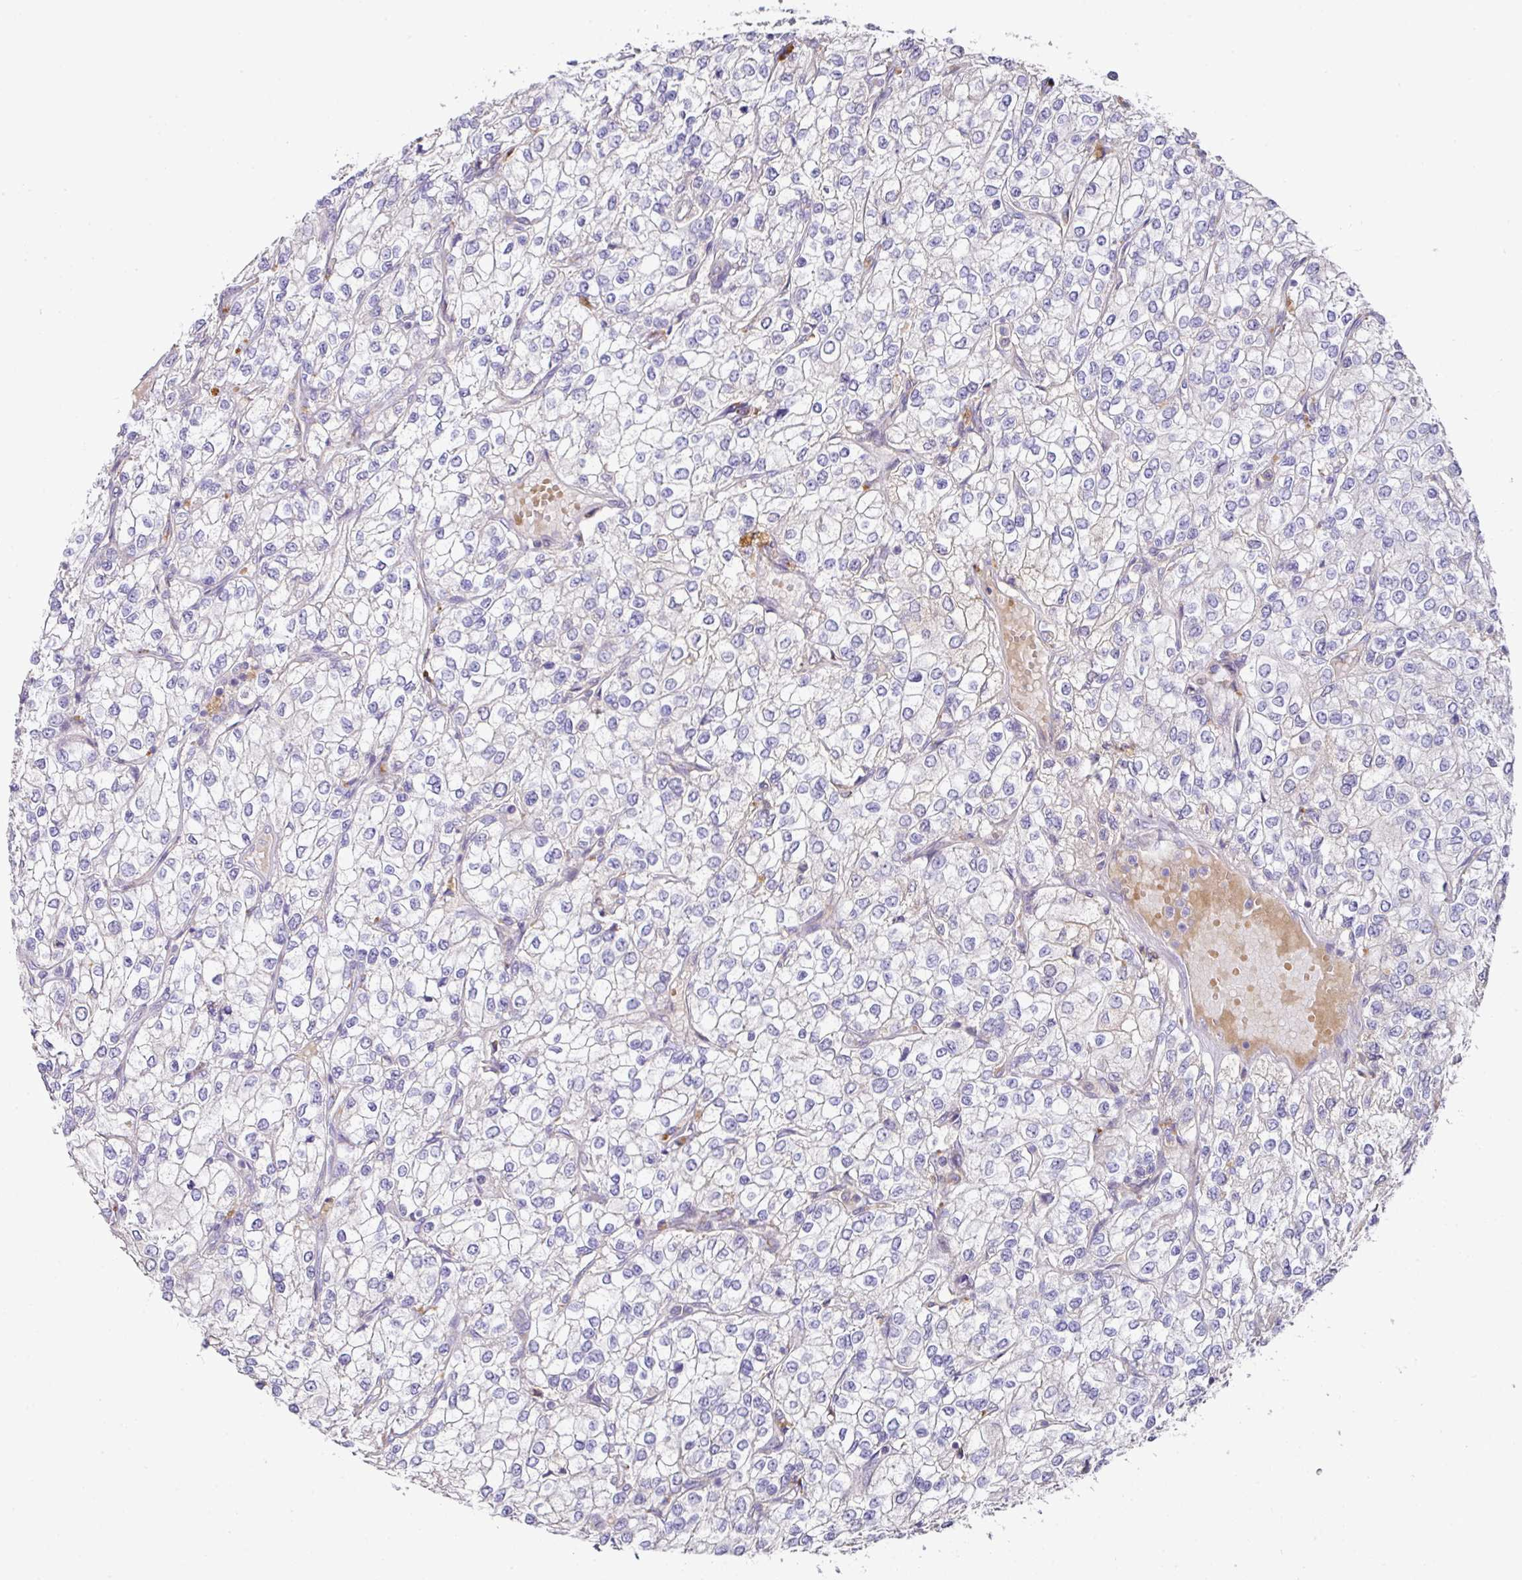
{"staining": {"intensity": "negative", "quantity": "none", "location": "none"}, "tissue": "renal cancer", "cell_type": "Tumor cells", "image_type": "cancer", "snomed": [{"axis": "morphology", "description": "Adenocarcinoma, NOS"}, {"axis": "topography", "description": "Kidney"}], "caption": "This photomicrograph is of renal adenocarcinoma stained with immunohistochemistry (IHC) to label a protein in brown with the nuclei are counter-stained blue. There is no positivity in tumor cells. Brightfield microscopy of immunohistochemistry (IHC) stained with DAB (brown) and hematoxylin (blue), captured at high magnification.", "gene": "TARM1", "patient": {"sex": "male", "age": 80}}